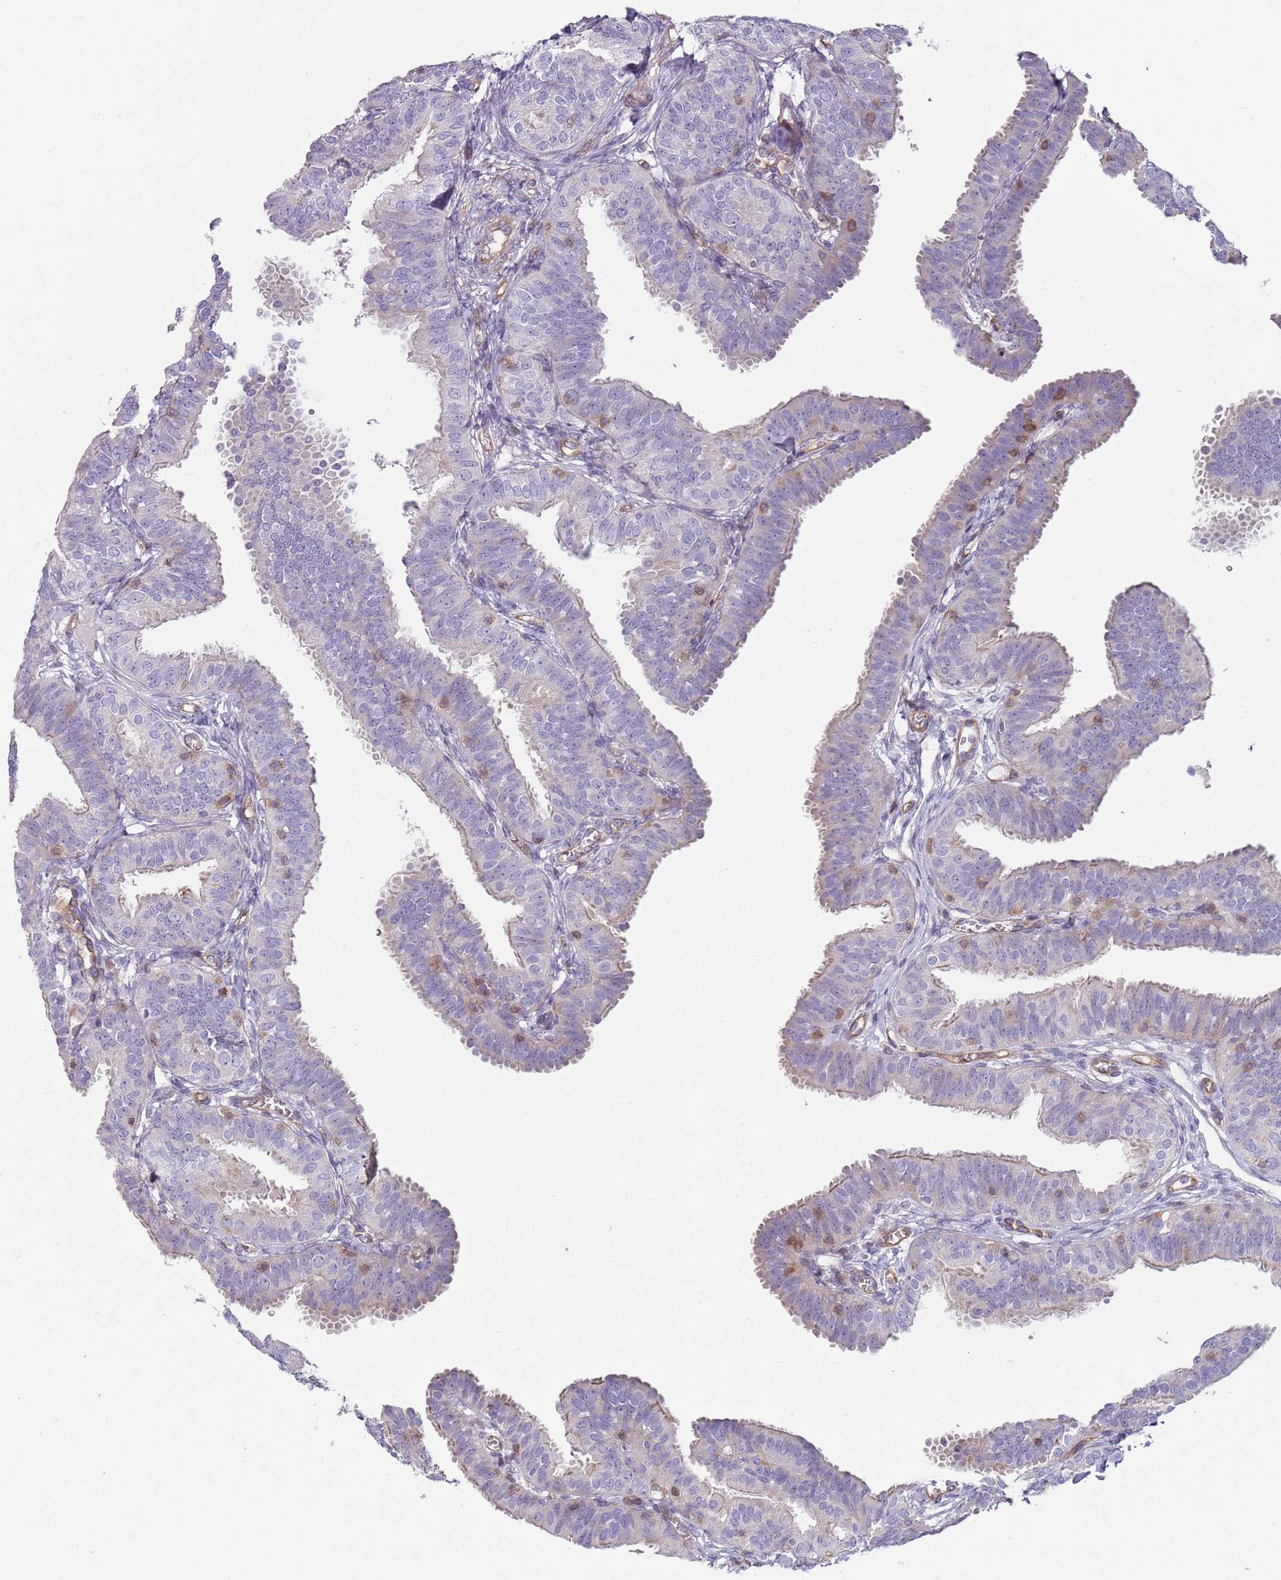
{"staining": {"intensity": "negative", "quantity": "none", "location": "none"}, "tissue": "fallopian tube", "cell_type": "Glandular cells", "image_type": "normal", "snomed": [{"axis": "morphology", "description": "Normal tissue, NOS"}, {"axis": "topography", "description": "Fallopian tube"}], "caption": "Fallopian tube was stained to show a protein in brown. There is no significant positivity in glandular cells.", "gene": "GNAI1", "patient": {"sex": "female", "age": 35}}